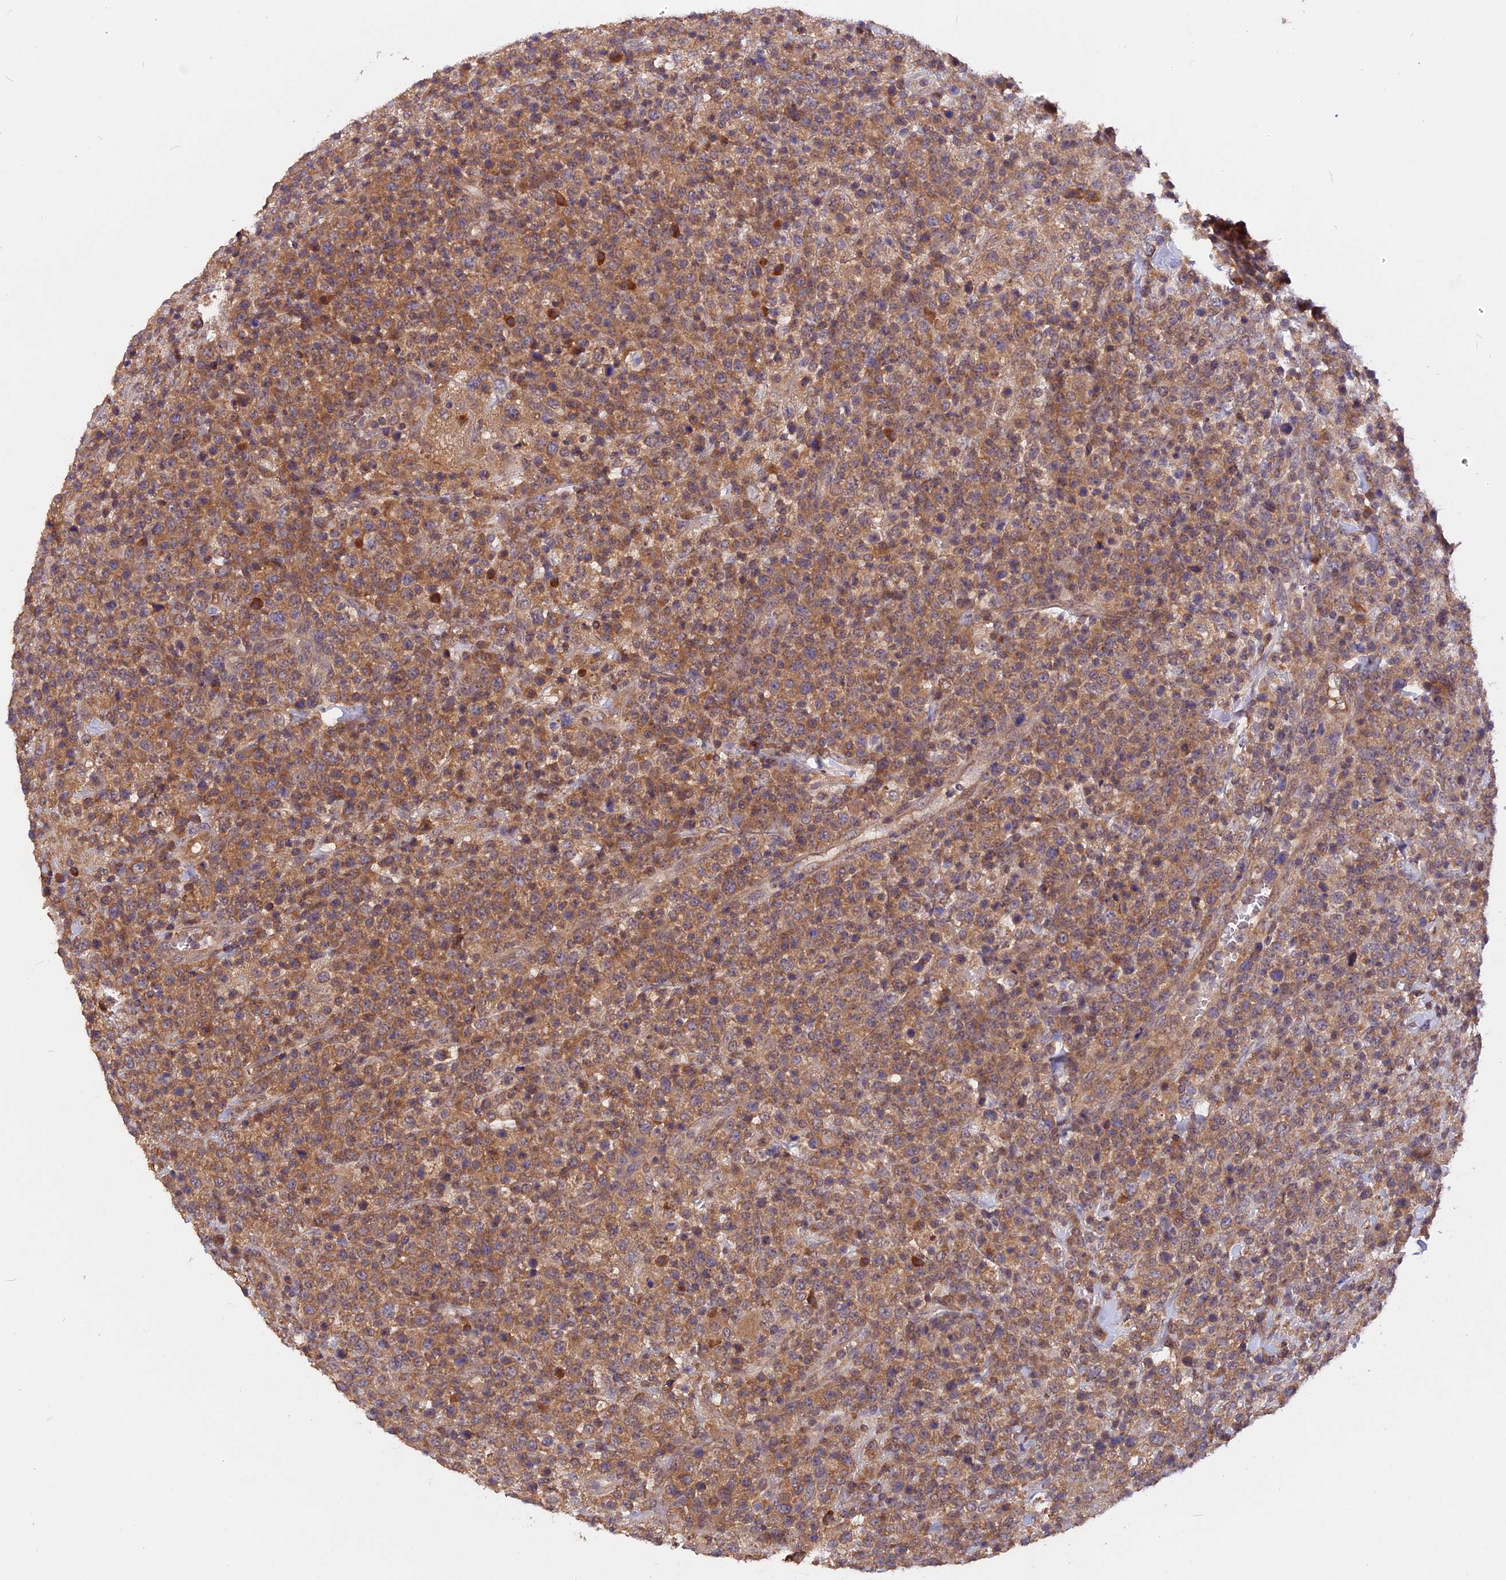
{"staining": {"intensity": "moderate", "quantity": ">75%", "location": "cytoplasmic/membranous"}, "tissue": "lymphoma", "cell_type": "Tumor cells", "image_type": "cancer", "snomed": [{"axis": "morphology", "description": "Malignant lymphoma, non-Hodgkin's type, High grade"}, {"axis": "topography", "description": "Colon"}], "caption": "IHC staining of malignant lymphoma, non-Hodgkin's type (high-grade), which displays medium levels of moderate cytoplasmic/membranous staining in approximately >75% of tumor cells indicating moderate cytoplasmic/membranous protein expression. The staining was performed using DAB (brown) for protein detection and nuclei were counterstained in hematoxylin (blue).", "gene": "MARK4", "patient": {"sex": "female", "age": 53}}